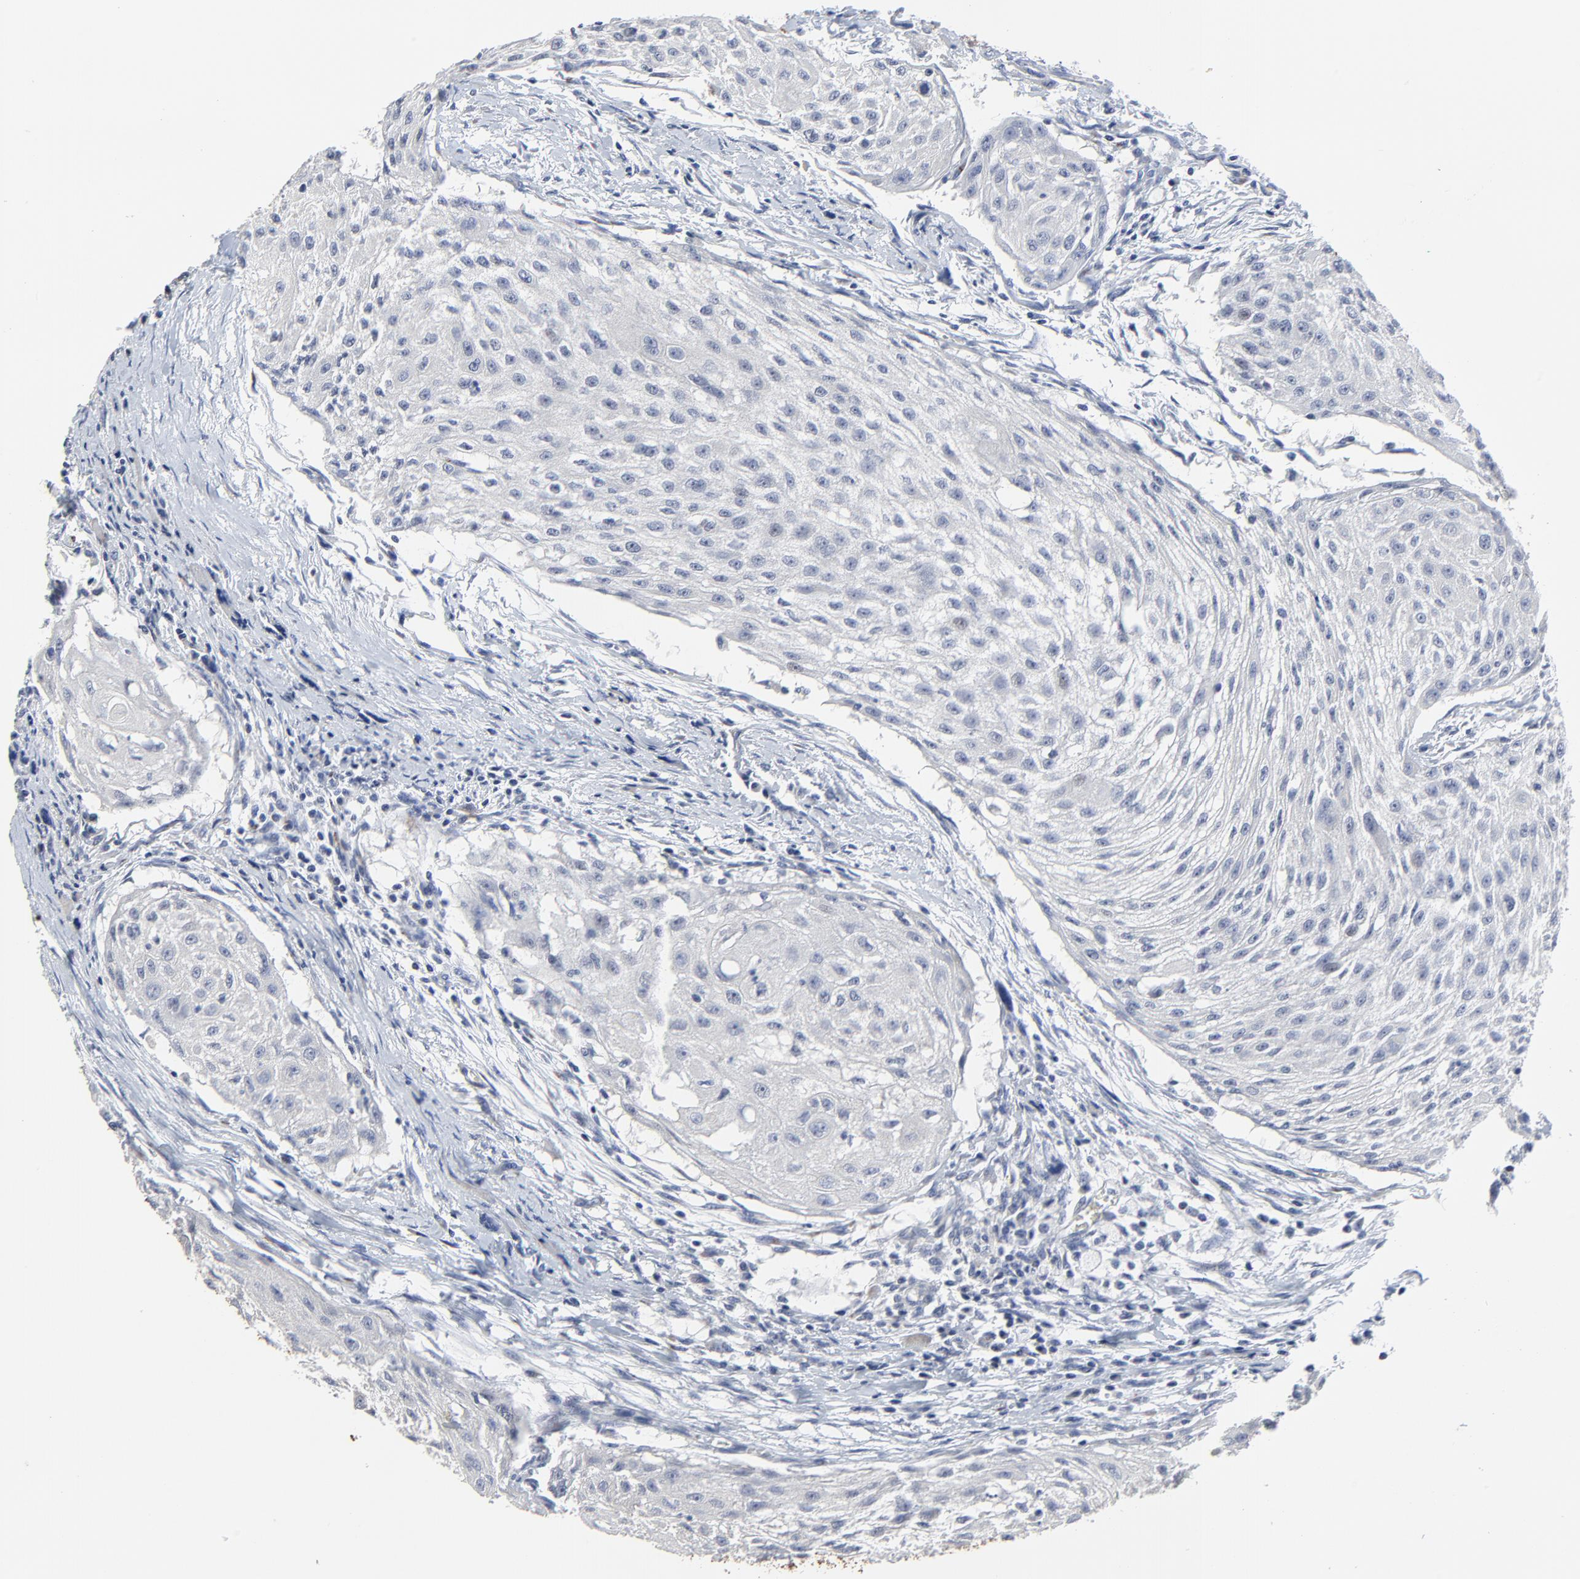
{"staining": {"intensity": "negative", "quantity": "none", "location": "none"}, "tissue": "head and neck cancer", "cell_type": "Tumor cells", "image_type": "cancer", "snomed": [{"axis": "morphology", "description": "Squamous cell carcinoma, NOS"}, {"axis": "topography", "description": "Head-Neck"}], "caption": "High magnification brightfield microscopy of head and neck squamous cell carcinoma stained with DAB (3,3'-diaminobenzidine) (brown) and counterstained with hematoxylin (blue): tumor cells show no significant staining.", "gene": "LNX1", "patient": {"sex": "male", "age": 64}}